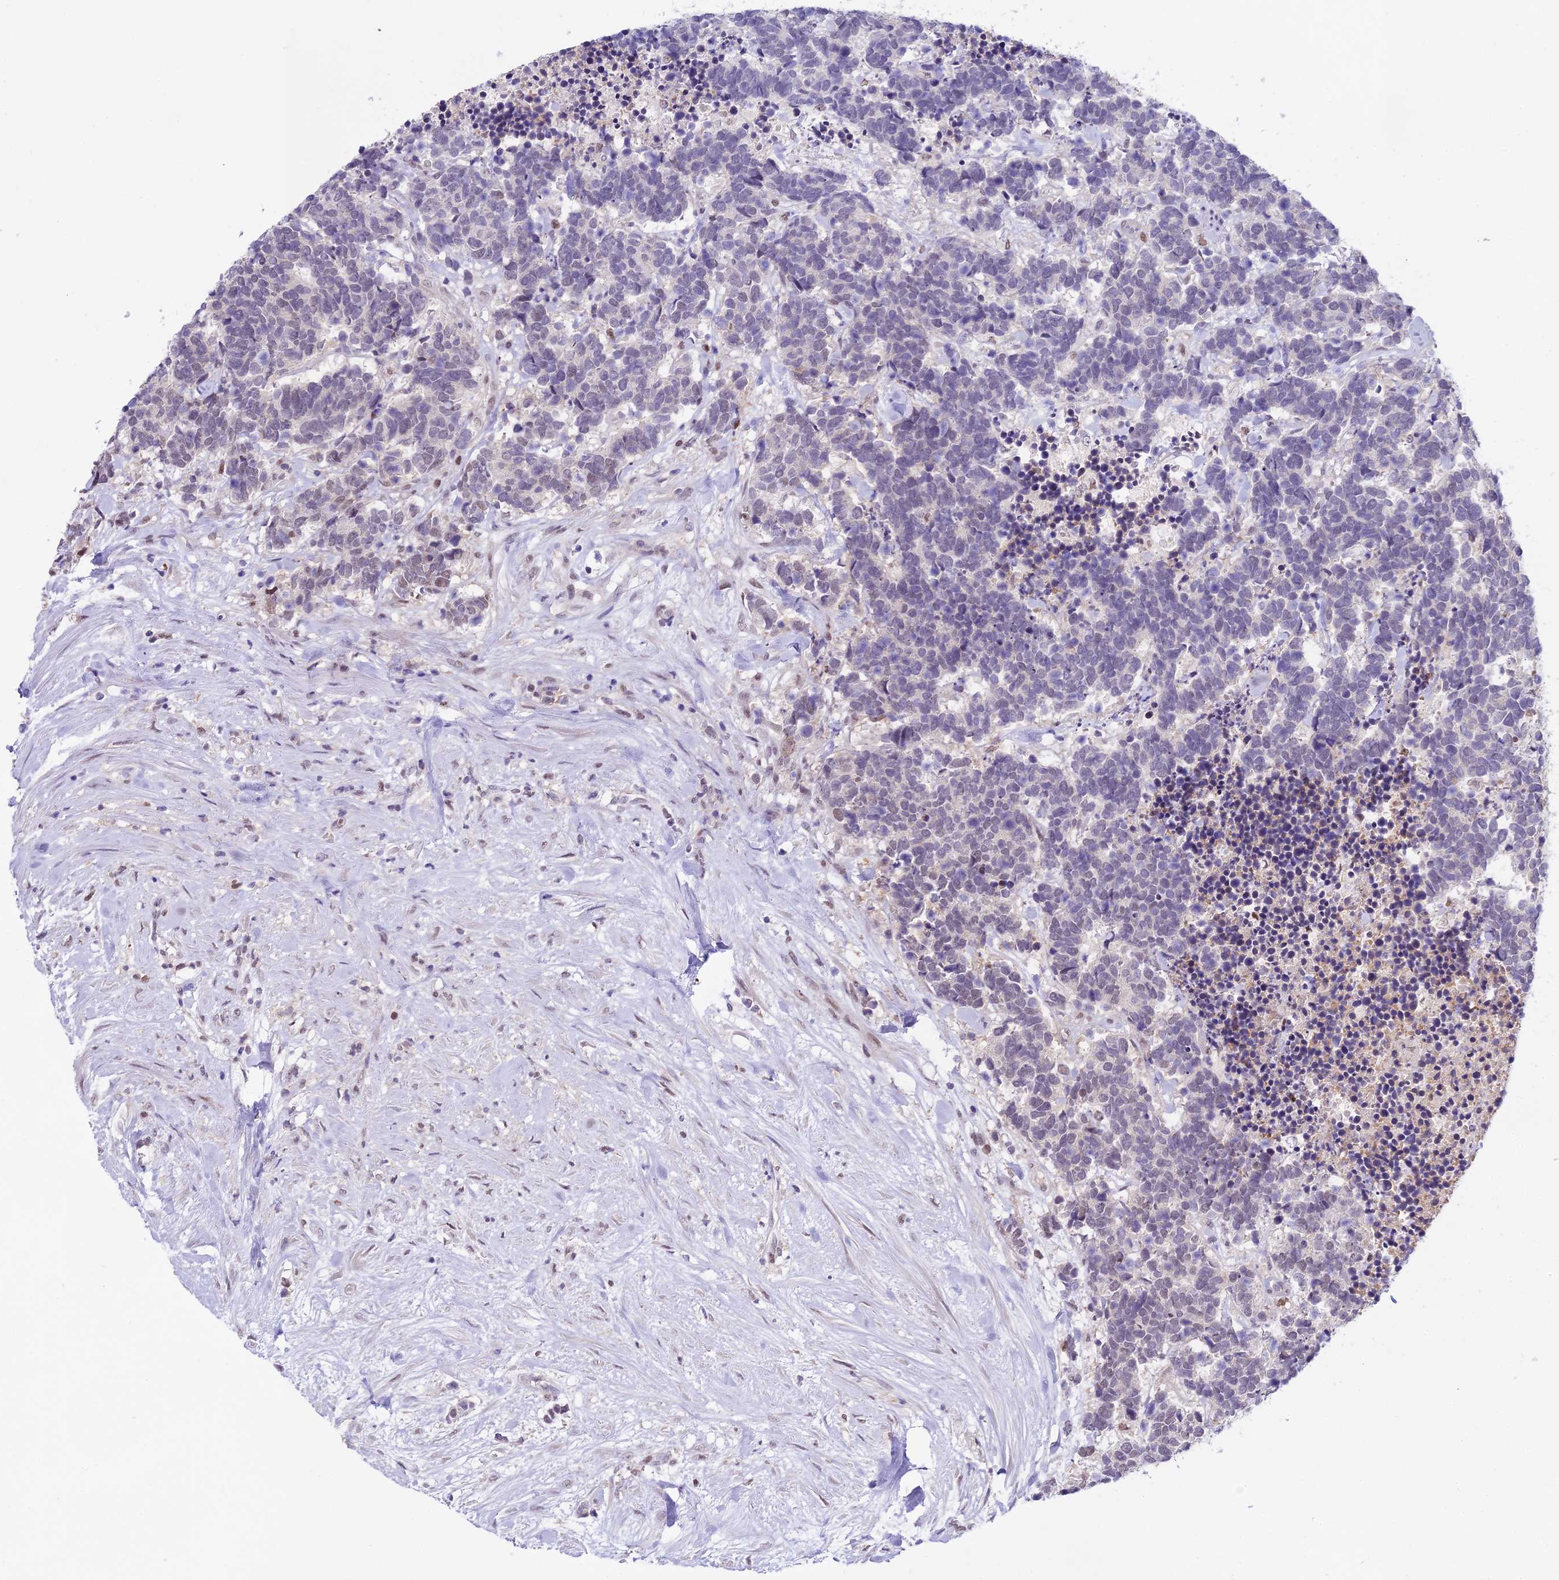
{"staining": {"intensity": "weak", "quantity": "<25%", "location": "cytoplasmic/membranous"}, "tissue": "carcinoid", "cell_type": "Tumor cells", "image_type": "cancer", "snomed": [{"axis": "morphology", "description": "Carcinoma, NOS"}, {"axis": "morphology", "description": "Carcinoid, malignant, NOS"}, {"axis": "topography", "description": "Prostate"}], "caption": "Human carcinoma stained for a protein using immunohistochemistry shows no expression in tumor cells.", "gene": "MAT2A", "patient": {"sex": "male", "age": 57}}